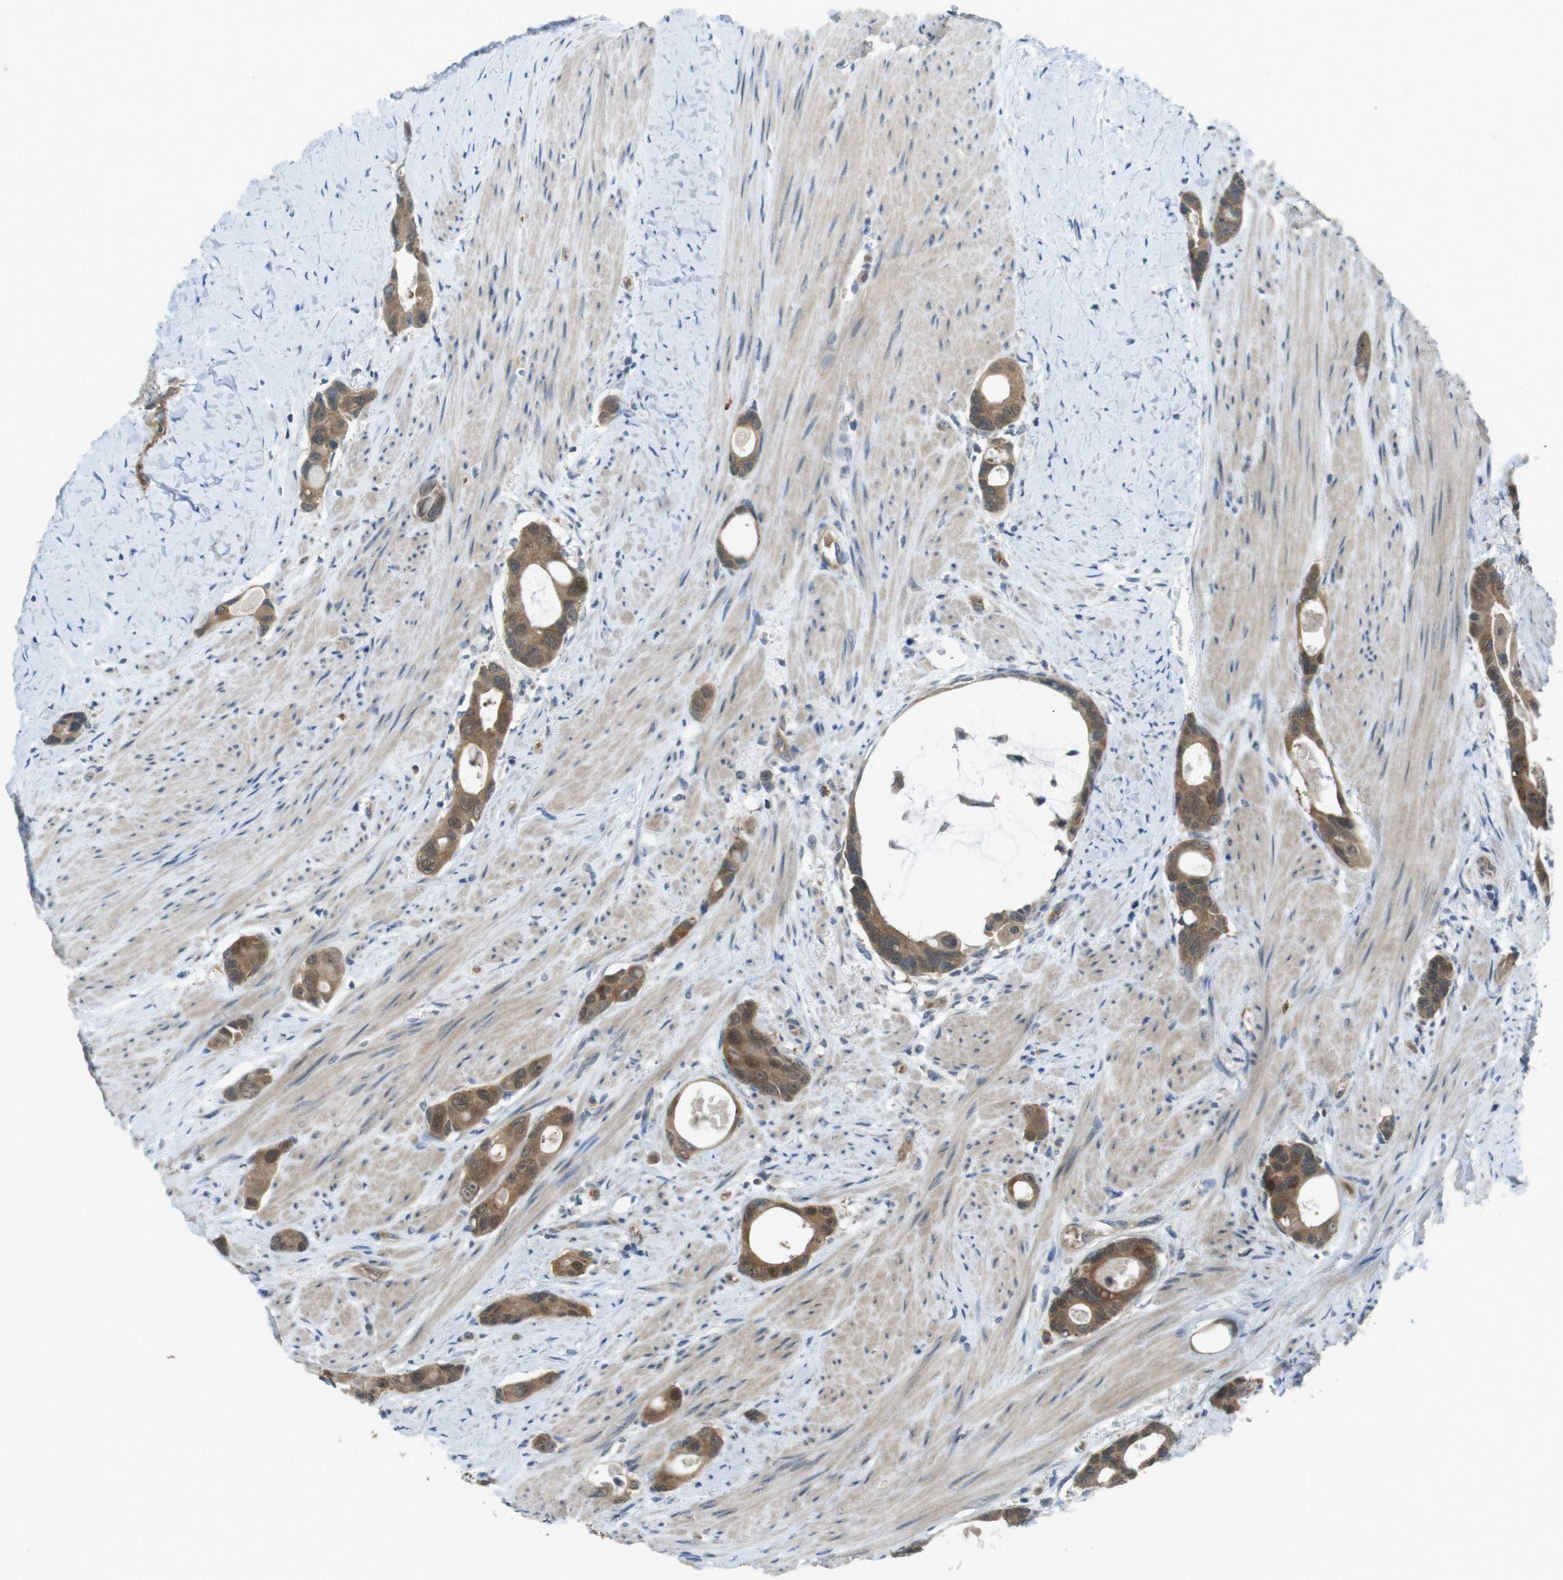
{"staining": {"intensity": "moderate", "quantity": ">75%", "location": "cytoplasmic/membranous"}, "tissue": "colorectal cancer", "cell_type": "Tumor cells", "image_type": "cancer", "snomed": [{"axis": "morphology", "description": "Adenocarcinoma, NOS"}, {"axis": "topography", "description": "Rectum"}], "caption": "This is a micrograph of IHC staining of colorectal cancer, which shows moderate staining in the cytoplasmic/membranous of tumor cells.", "gene": "SUGT1", "patient": {"sex": "male", "age": 51}}